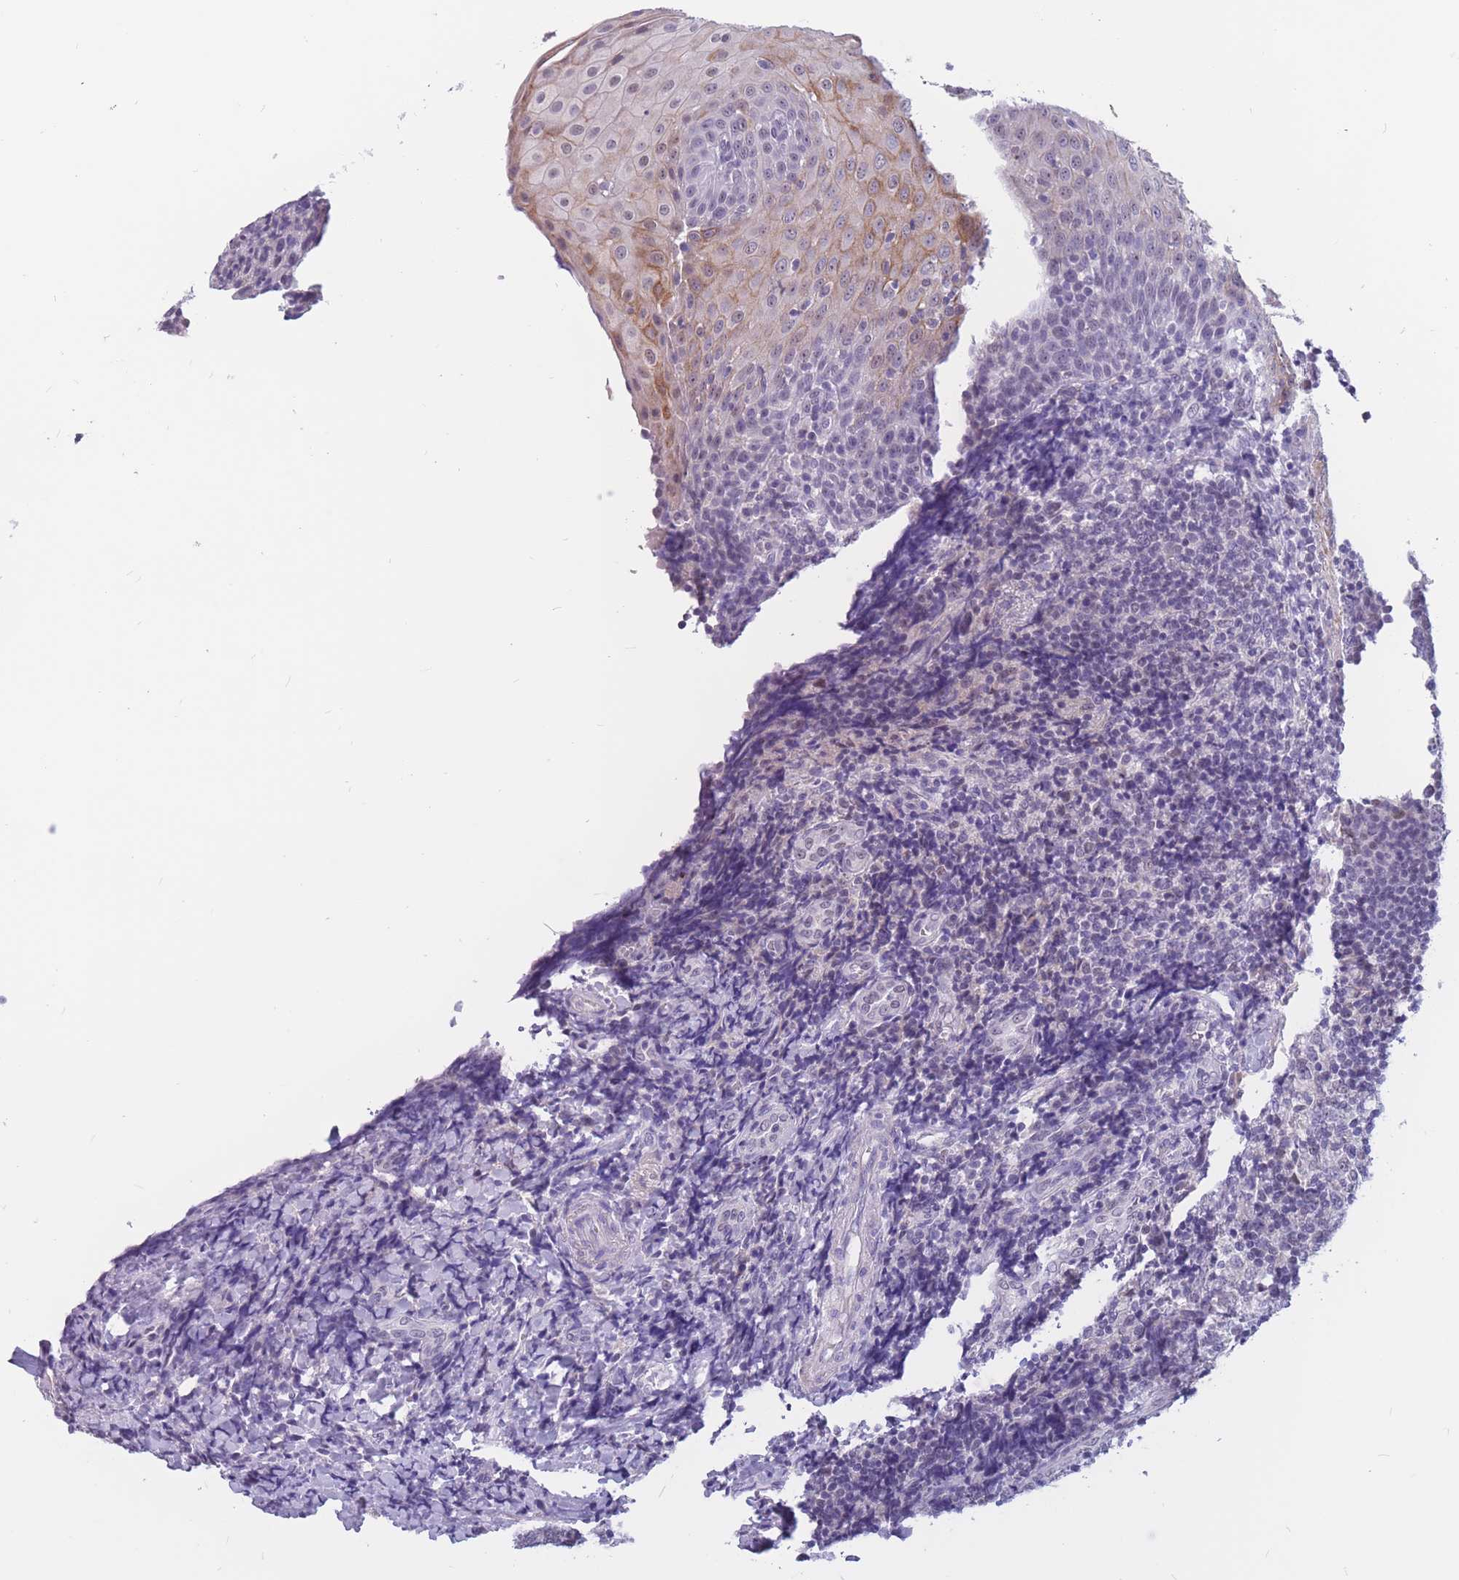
{"staining": {"intensity": "negative", "quantity": "none", "location": "none"}, "tissue": "tonsil", "cell_type": "Germinal center cells", "image_type": "normal", "snomed": [{"axis": "morphology", "description": "Normal tissue, NOS"}, {"axis": "topography", "description": "Tonsil"}], "caption": "Immunohistochemistry (IHC) of normal tonsil demonstrates no expression in germinal center cells. The staining was performed using DAB to visualize the protein expression in brown, while the nuclei were stained in blue with hematoxylin (Magnification: 20x).", "gene": "BOP1", "patient": {"sex": "female", "age": 19}}